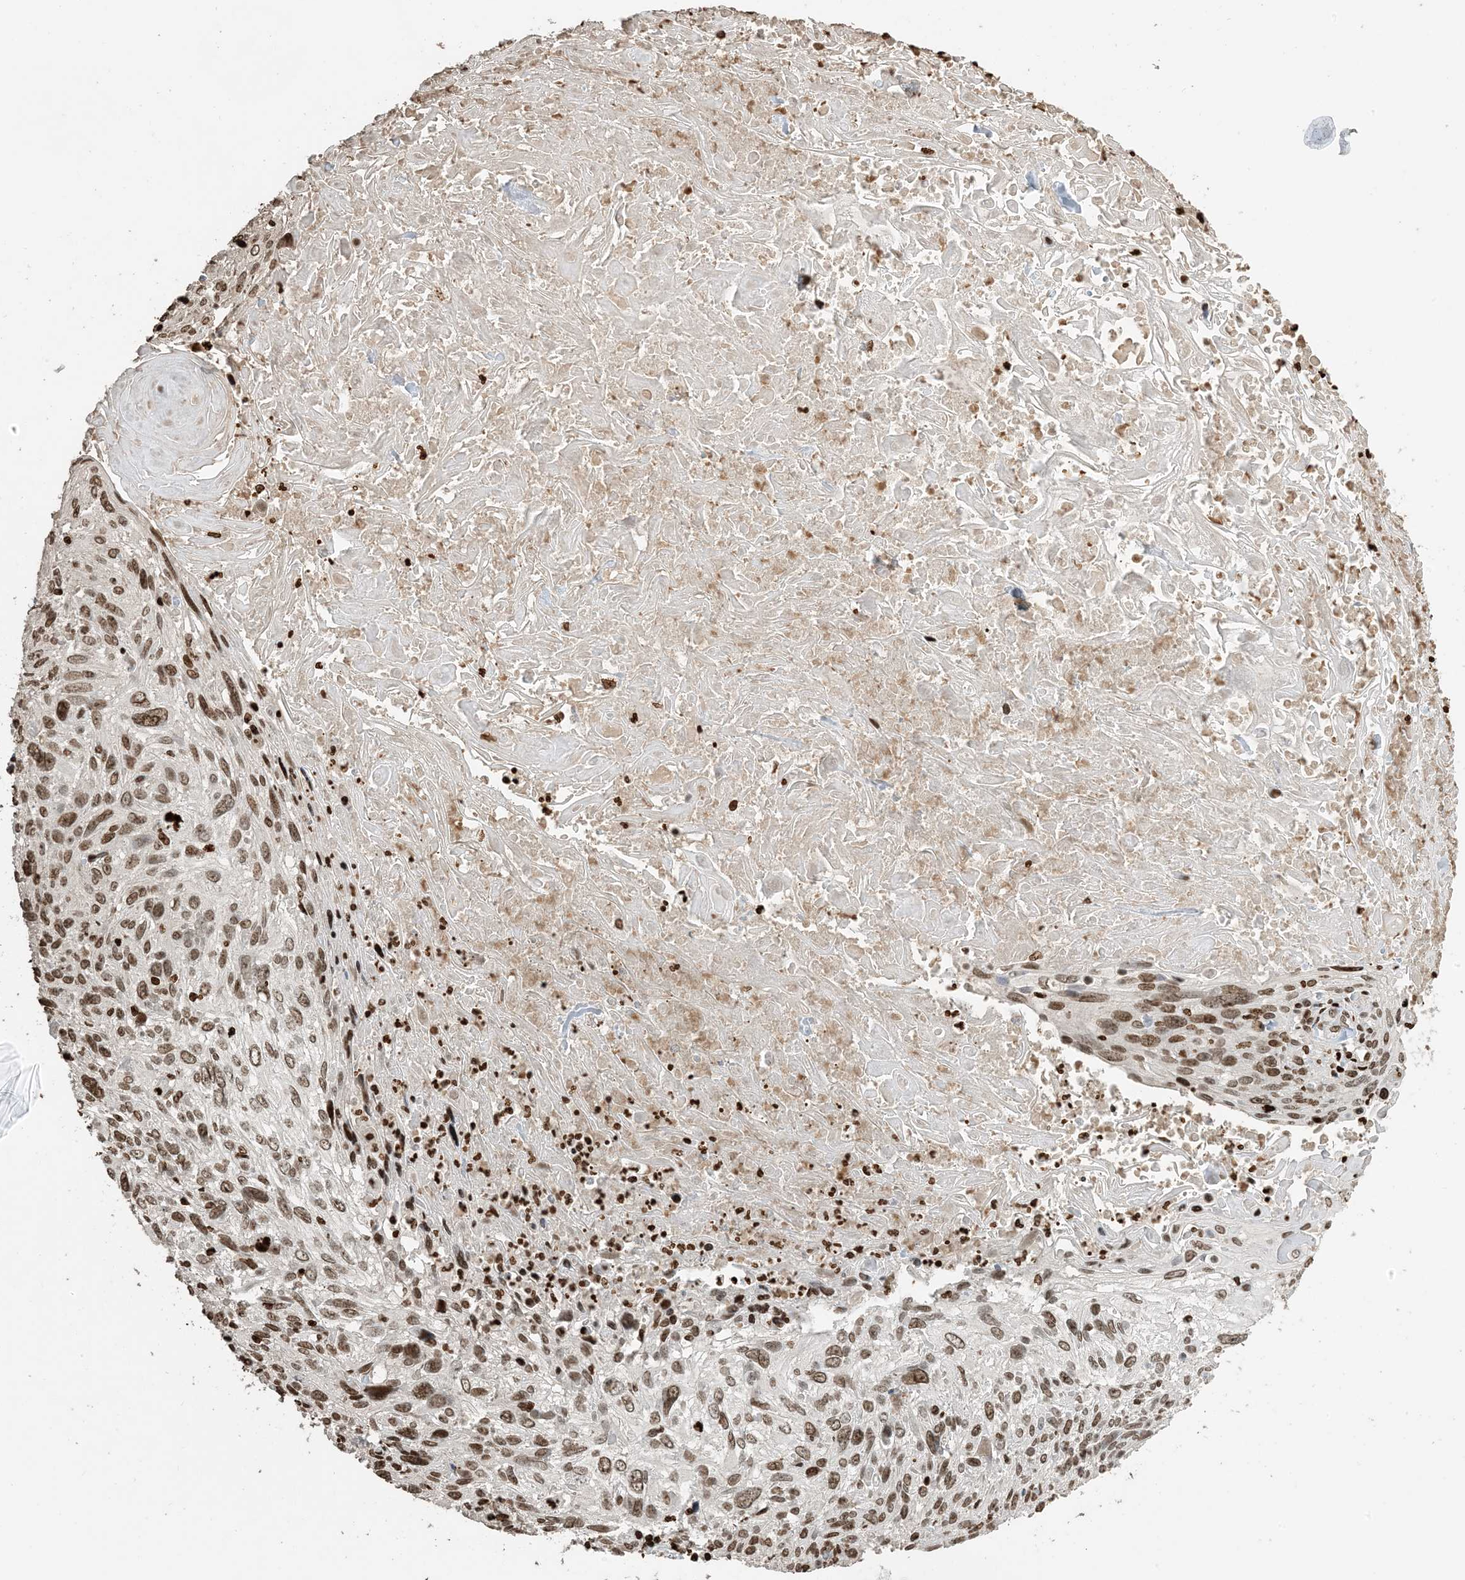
{"staining": {"intensity": "moderate", "quantity": ">75%", "location": "nuclear"}, "tissue": "cervical cancer", "cell_type": "Tumor cells", "image_type": "cancer", "snomed": [{"axis": "morphology", "description": "Squamous cell carcinoma, NOS"}, {"axis": "topography", "description": "Cervix"}], "caption": "A photomicrograph showing moderate nuclear expression in approximately >75% of tumor cells in cervical squamous cell carcinoma, as visualized by brown immunohistochemical staining.", "gene": "H3-3B", "patient": {"sex": "female", "age": 51}}